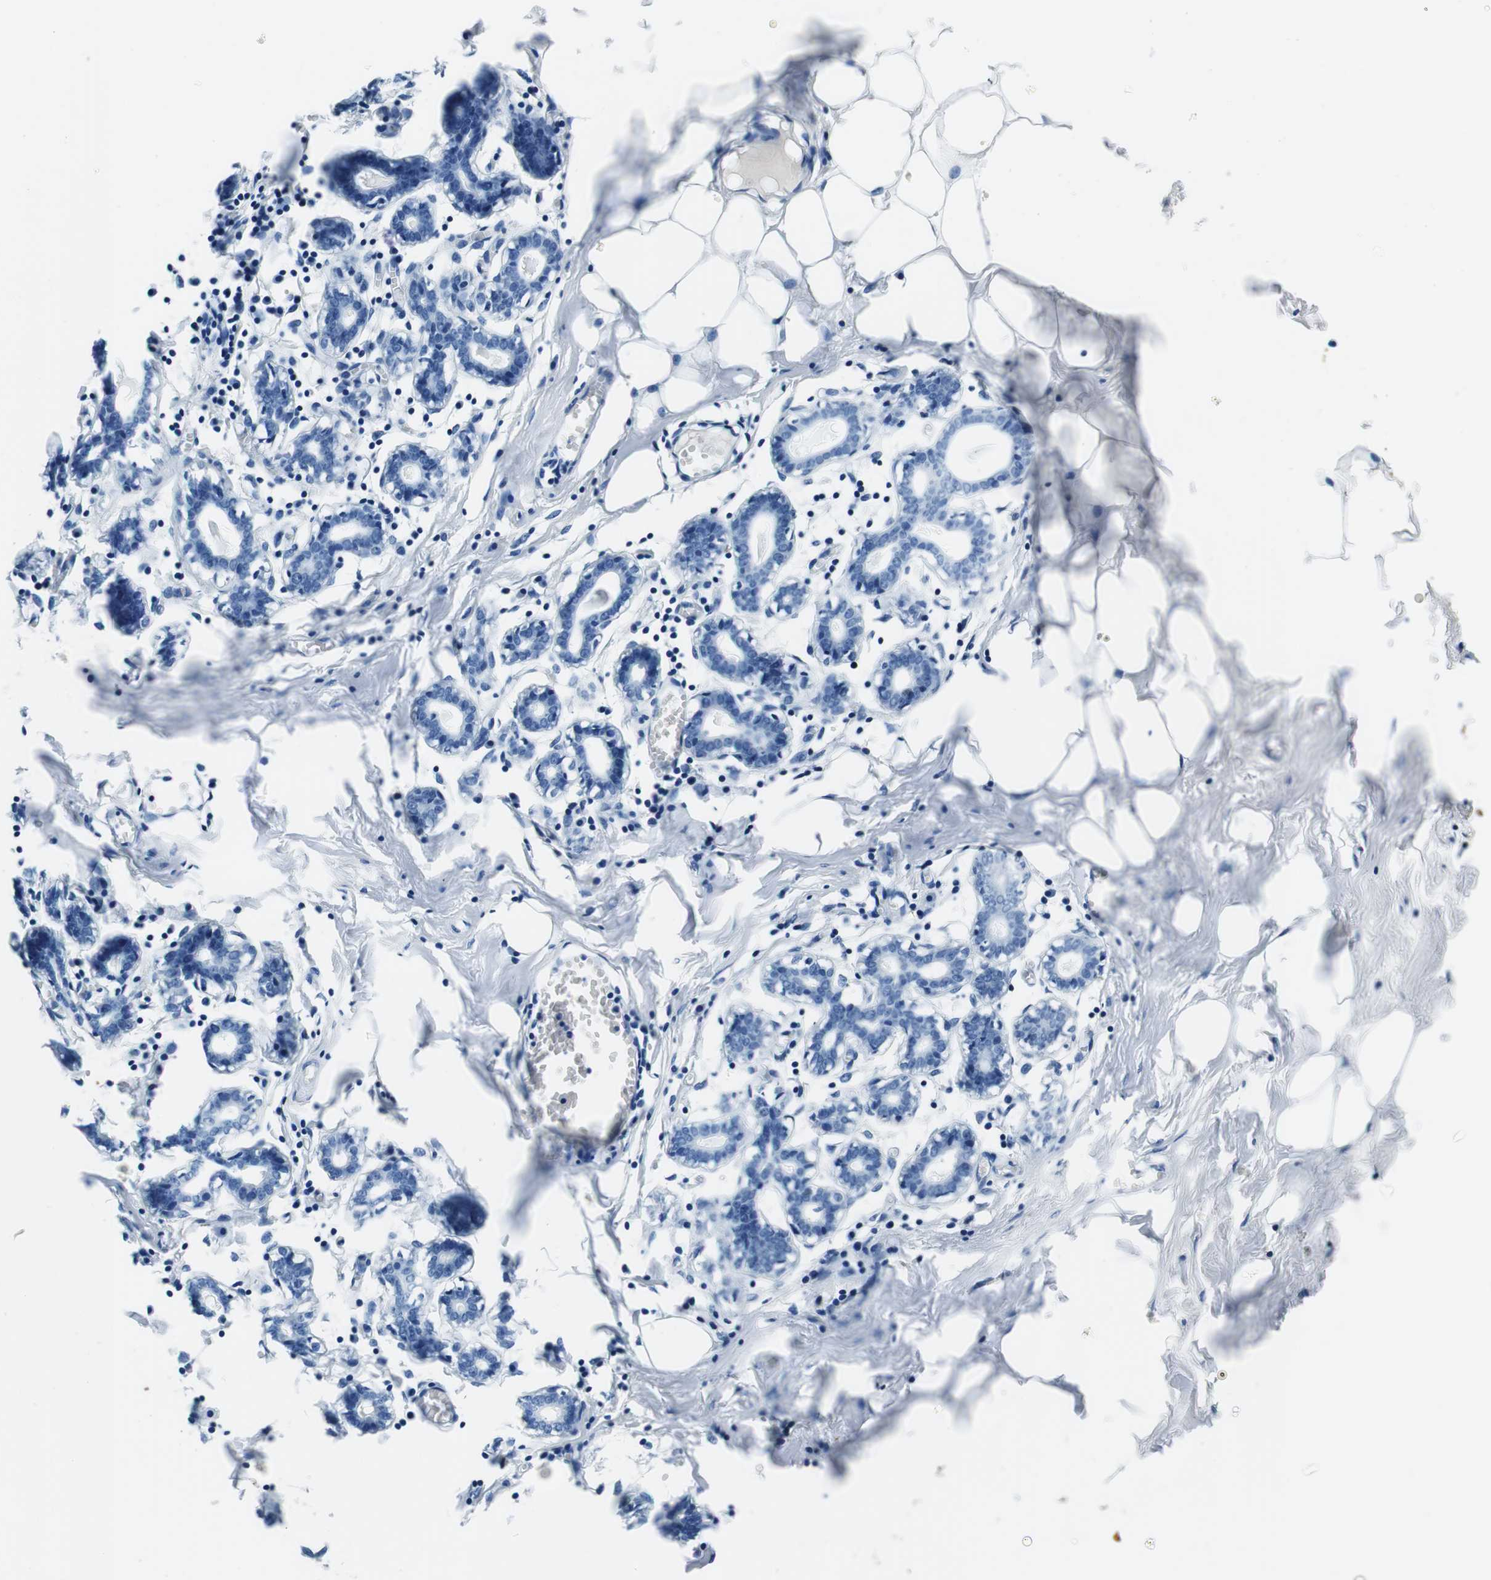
{"staining": {"intensity": "negative", "quantity": "none", "location": "none"}, "tissue": "breast", "cell_type": "Adipocytes", "image_type": "normal", "snomed": [{"axis": "morphology", "description": "Normal tissue, NOS"}, {"axis": "topography", "description": "Breast"}], "caption": "The IHC image has no significant positivity in adipocytes of breast.", "gene": "CASQ1", "patient": {"sex": "female", "age": 27}}